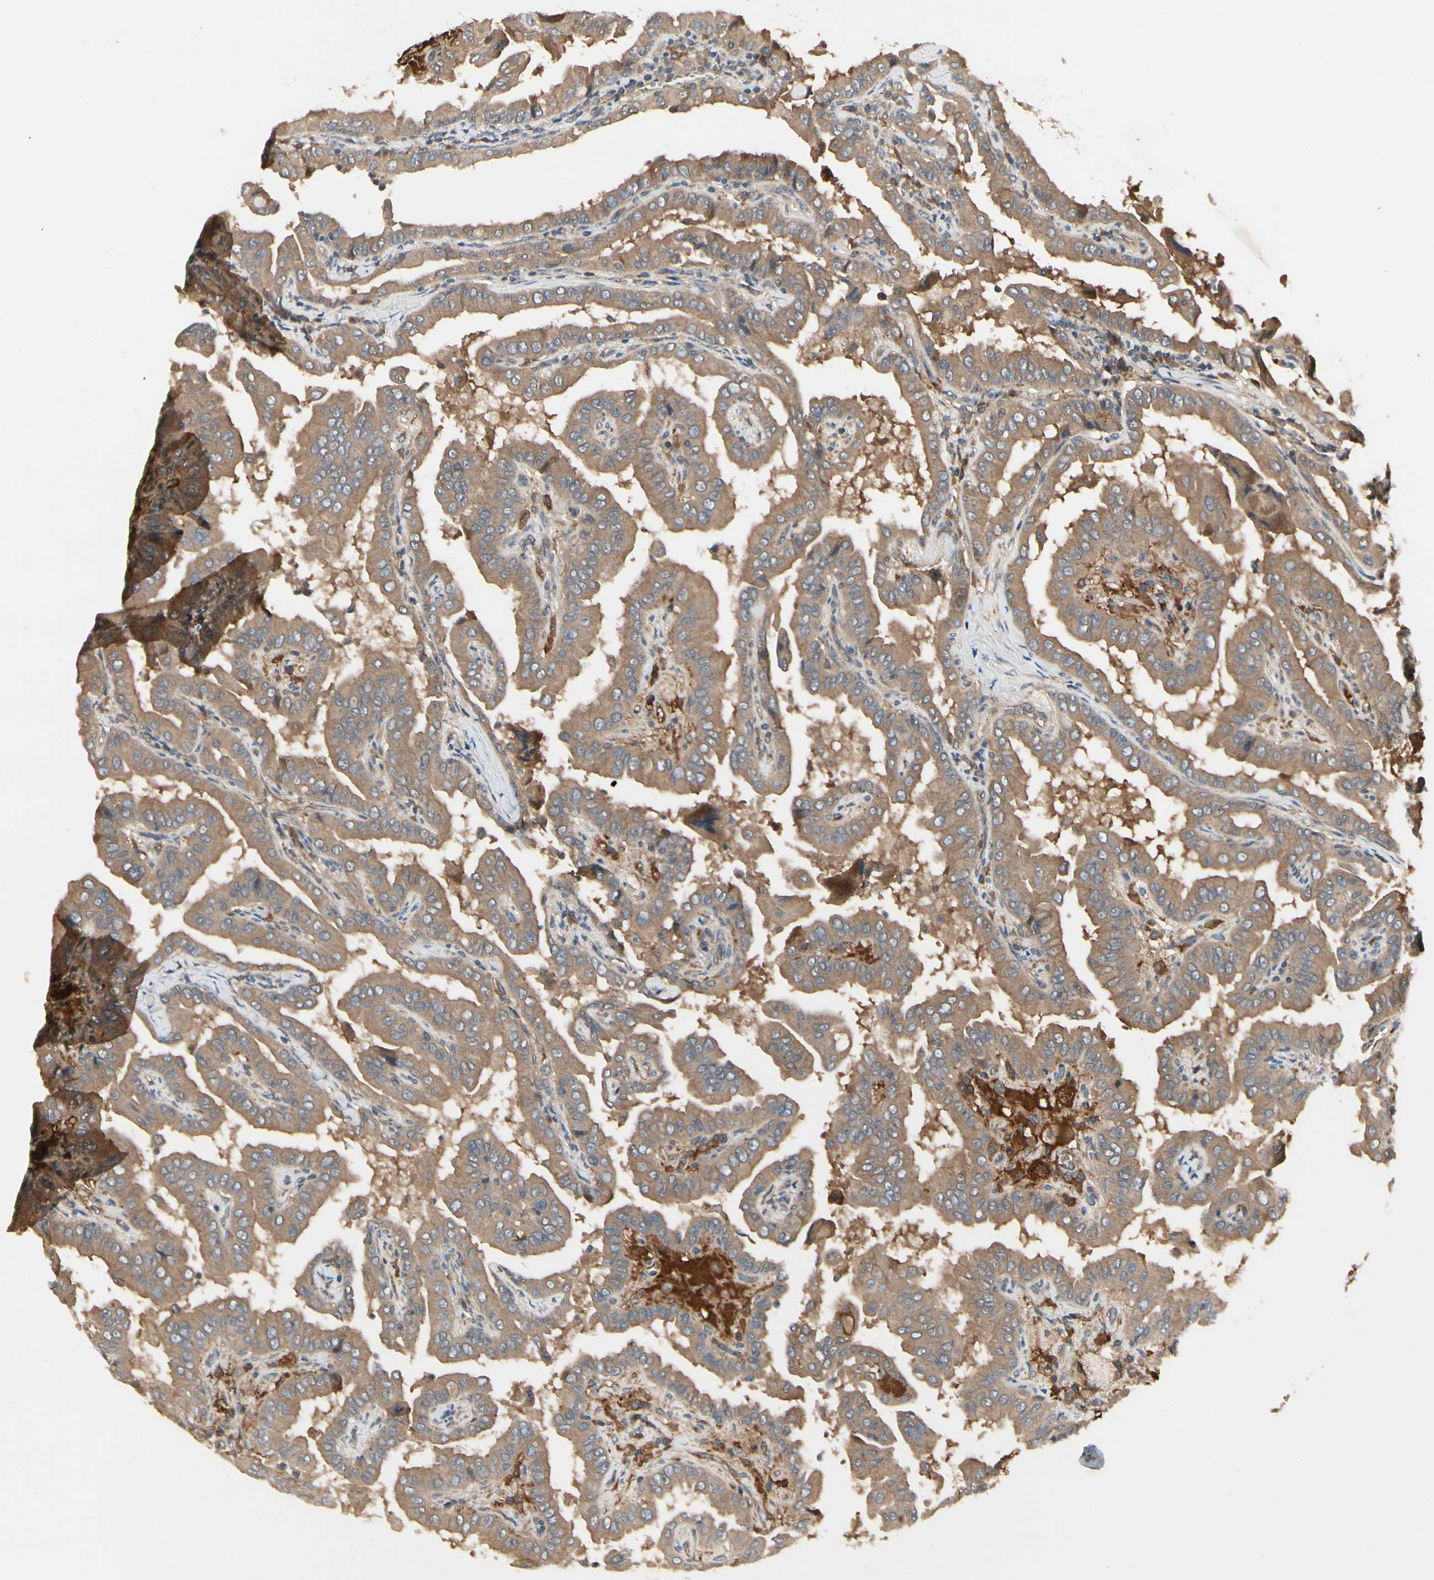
{"staining": {"intensity": "moderate", "quantity": ">75%", "location": "cytoplasmic/membranous"}, "tissue": "thyroid cancer", "cell_type": "Tumor cells", "image_type": "cancer", "snomed": [{"axis": "morphology", "description": "Papillary adenocarcinoma, NOS"}, {"axis": "topography", "description": "Thyroid gland"}], "caption": "Immunohistochemistry of thyroid cancer exhibits medium levels of moderate cytoplasmic/membranous staining in about >75% of tumor cells.", "gene": "RNF14", "patient": {"sex": "male", "age": 33}}